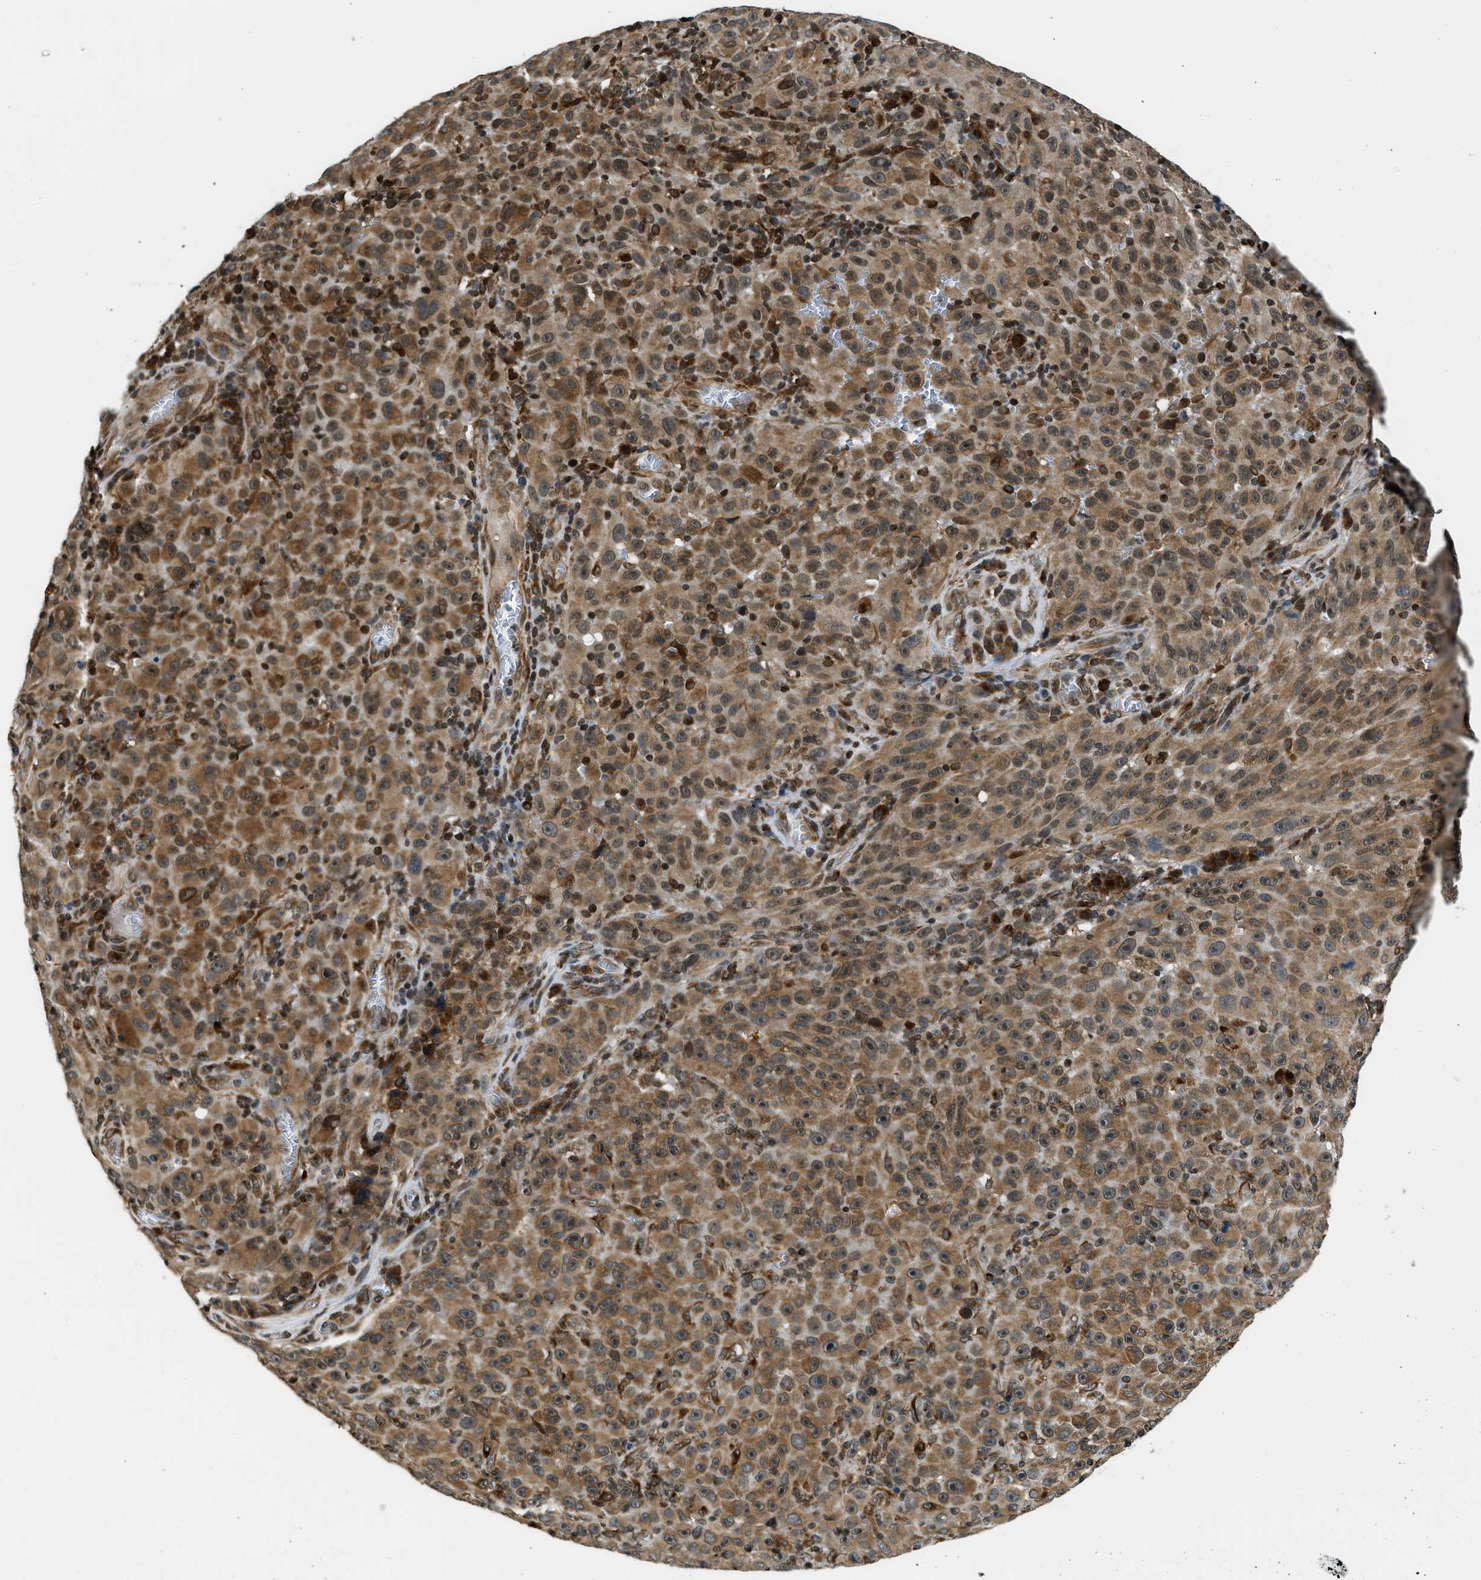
{"staining": {"intensity": "moderate", "quantity": ">75%", "location": "cytoplasmic/membranous"}, "tissue": "melanoma", "cell_type": "Tumor cells", "image_type": "cancer", "snomed": [{"axis": "morphology", "description": "Malignant melanoma, NOS"}, {"axis": "topography", "description": "Skin"}], "caption": "Melanoma stained for a protein shows moderate cytoplasmic/membranous positivity in tumor cells.", "gene": "RETREG3", "patient": {"sex": "female", "age": 82}}